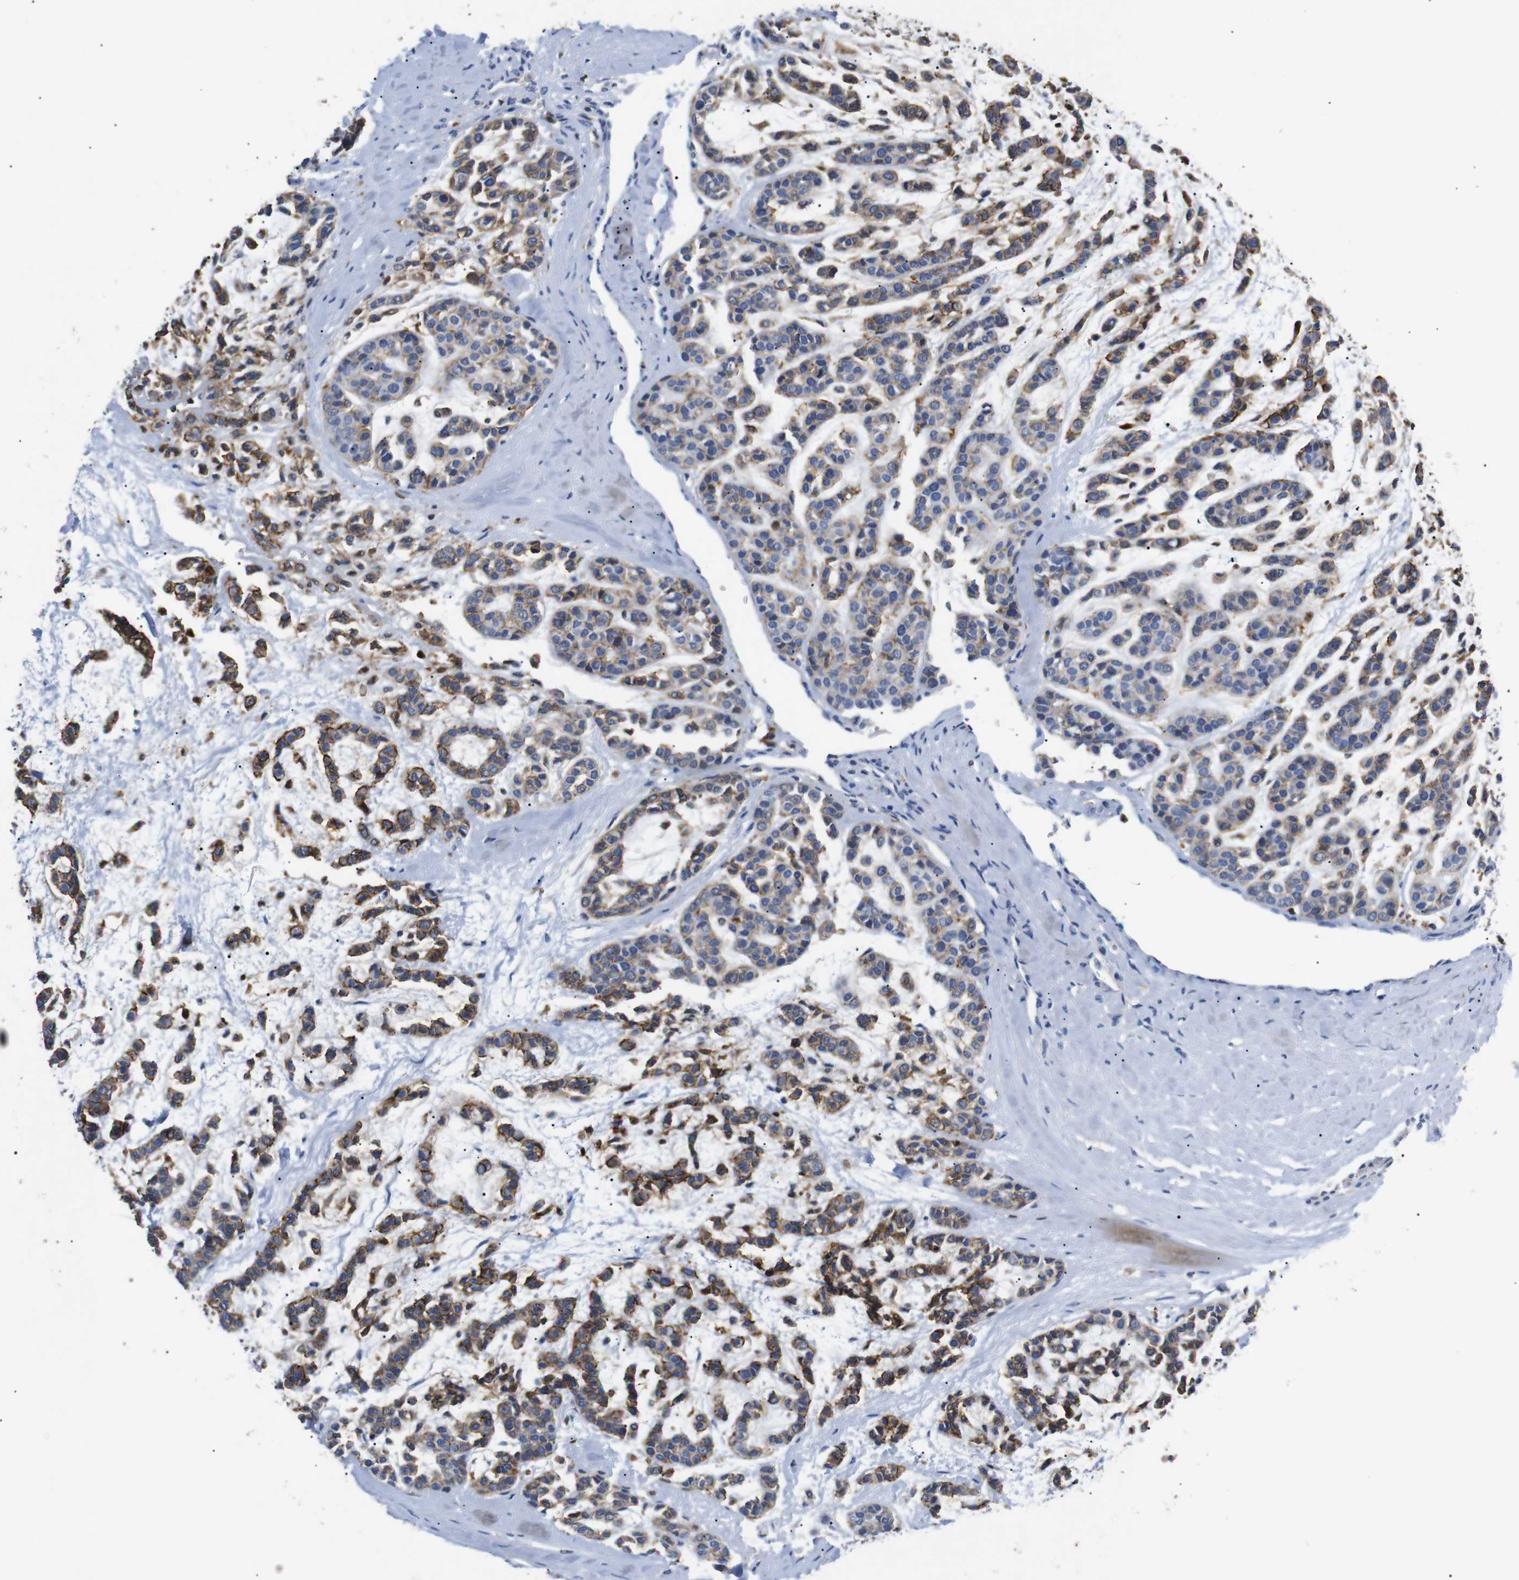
{"staining": {"intensity": "strong", "quantity": "25%-75%", "location": "cytoplasmic/membranous"}, "tissue": "head and neck cancer", "cell_type": "Tumor cells", "image_type": "cancer", "snomed": [{"axis": "morphology", "description": "Adenocarcinoma, NOS"}, {"axis": "morphology", "description": "Adenoma, NOS"}, {"axis": "topography", "description": "Head-Neck"}], "caption": "About 25%-75% of tumor cells in human head and neck adenoma demonstrate strong cytoplasmic/membranous protein expression as visualized by brown immunohistochemical staining.", "gene": "SDCBP", "patient": {"sex": "female", "age": 55}}